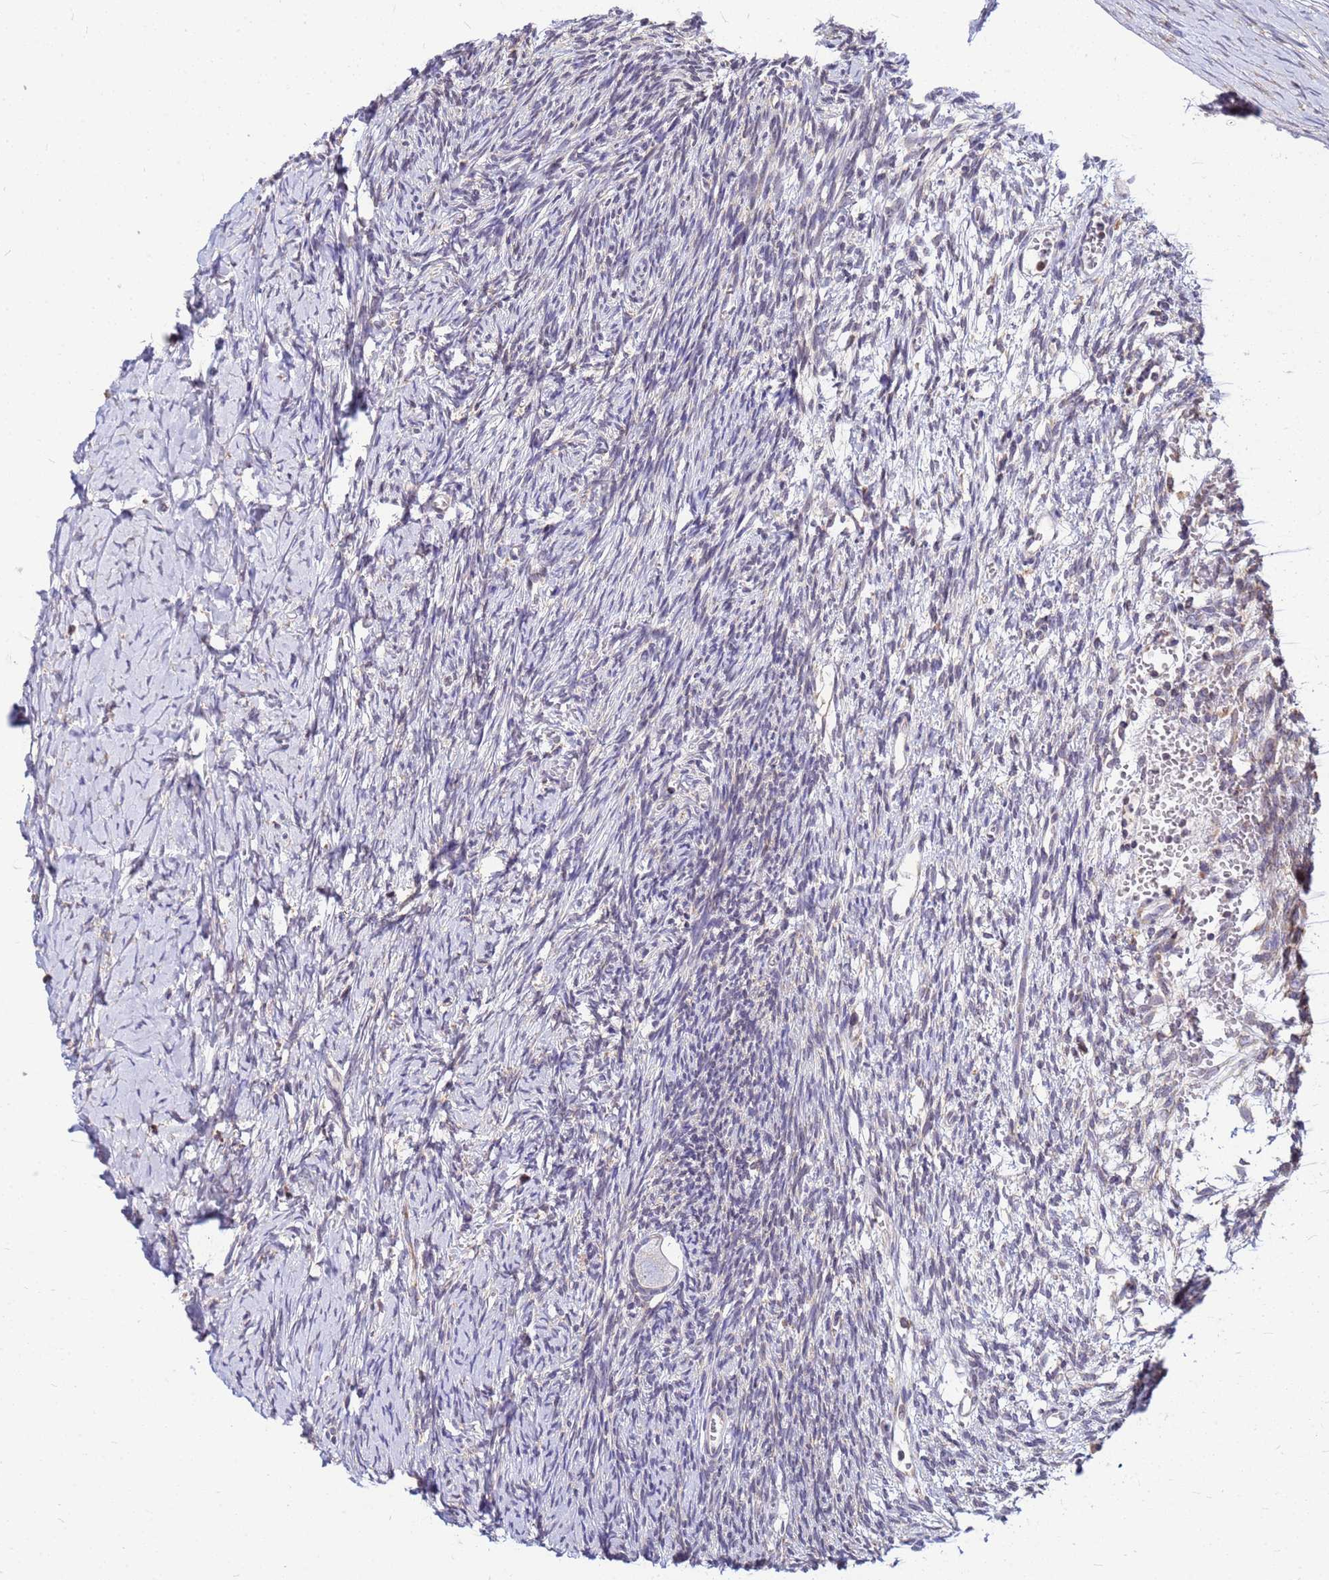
{"staining": {"intensity": "negative", "quantity": "none", "location": "none"}, "tissue": "ovary", "cell_type": "Follicle cells", "image_type": "normal", "snomed": [{"axis": "morphology", "description": "Normal tissue, NOS"}, {"axis": "topography", "description": "Ovary"}], "caption": "Follicle cells are negative for brown protein staining in benign ovary.", "gene": "SSR4", "patient": {"sex": "female", "age": 39}}